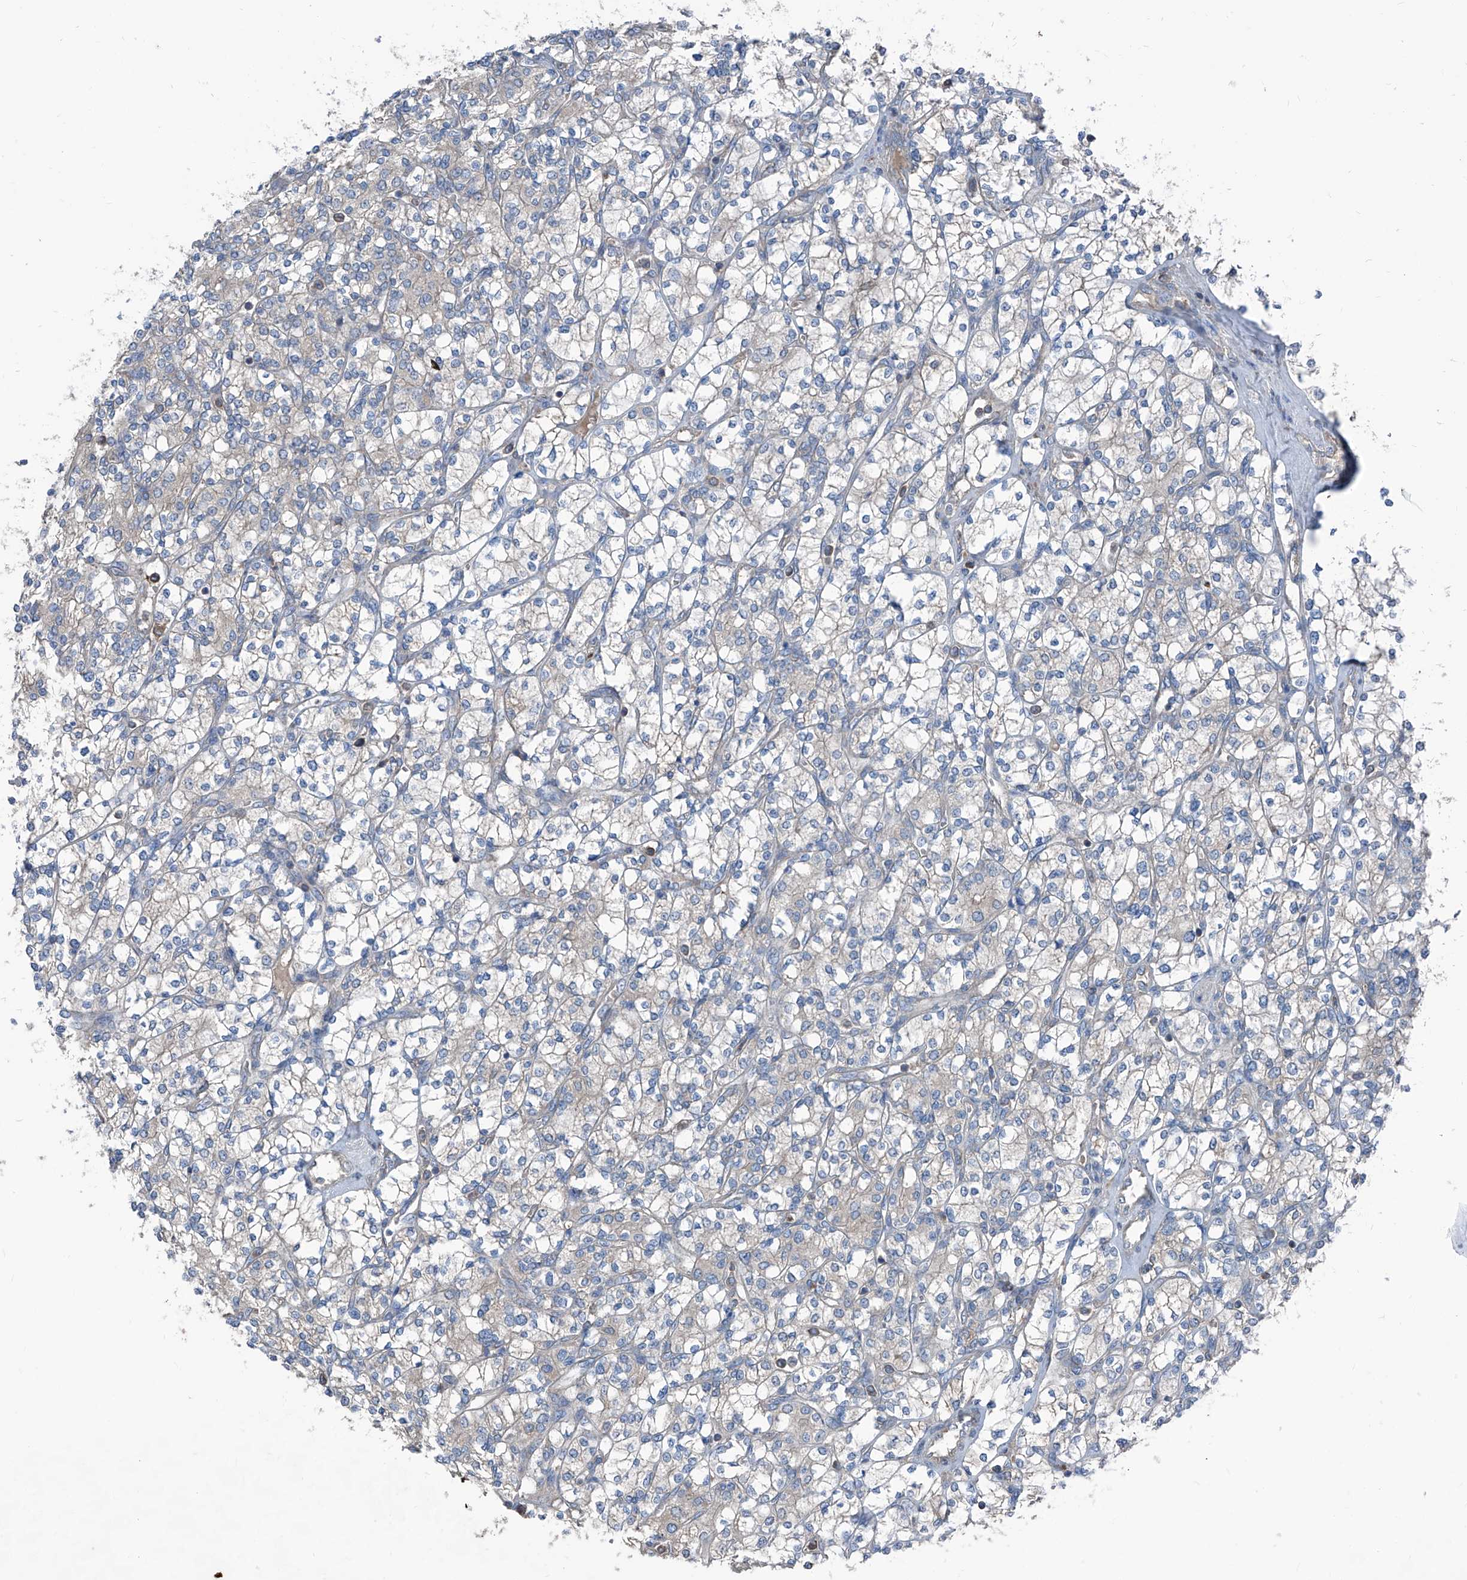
{"staining": {"intensity": "negative", "quantity": "none", "location": "none"}, "tissue": "renal cancer", "cell_type": "Tumor cells", "image_type": "cancer", "snomed": [{"axis": "morphology", "description": "Adenocarcinoma, NOS"}, {"axis": "topography", "description": "Kidney"}], "caption": "IHC photomicrograph of neoplastic tissue: human renal cancer stained with DAB (3,3'-diaminobenzidine) demonstrates no significant protein expression in tumor cells.", "gene": "GPAT3", "patient": {"sex": "male", "age": 77}}